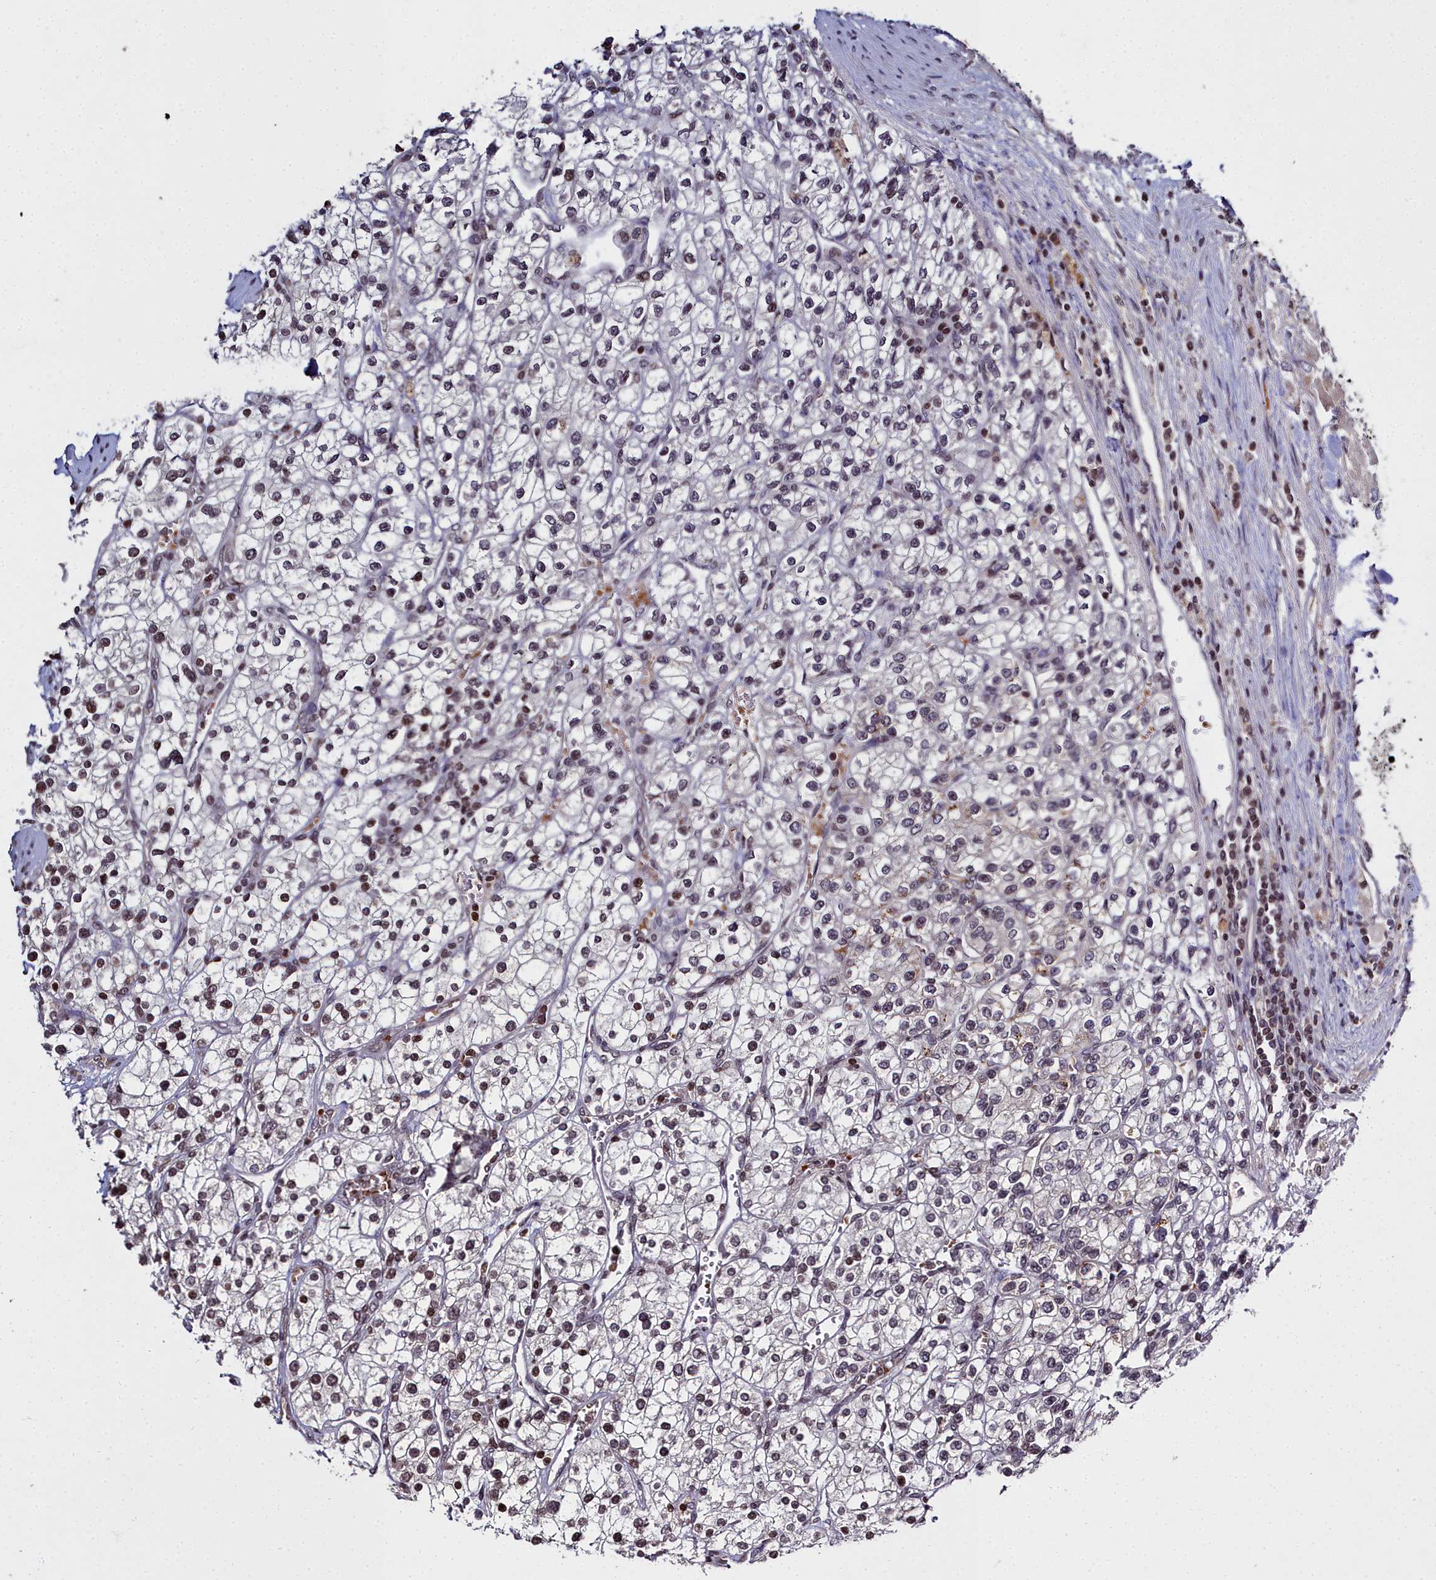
{"staining": {"intensity": "moderate", "quantity": "<25%", "location": "cytoplasmic/membranous,nuclear"}, "tissue": "renal cancer", "cell_type": "Tumor cells", "image_type": "cancer", "snomed": [{"axis": "morphology", "description": "Adenocarcinoma, NOS"}, {"axis": "topography", "description": "Kidney"}], "caption": "Renal cancer stained with a protein marker reveals moderate staining in tumor cells.", "gene": "FZD4", "patient": {"sex": "male", "age": 80}}